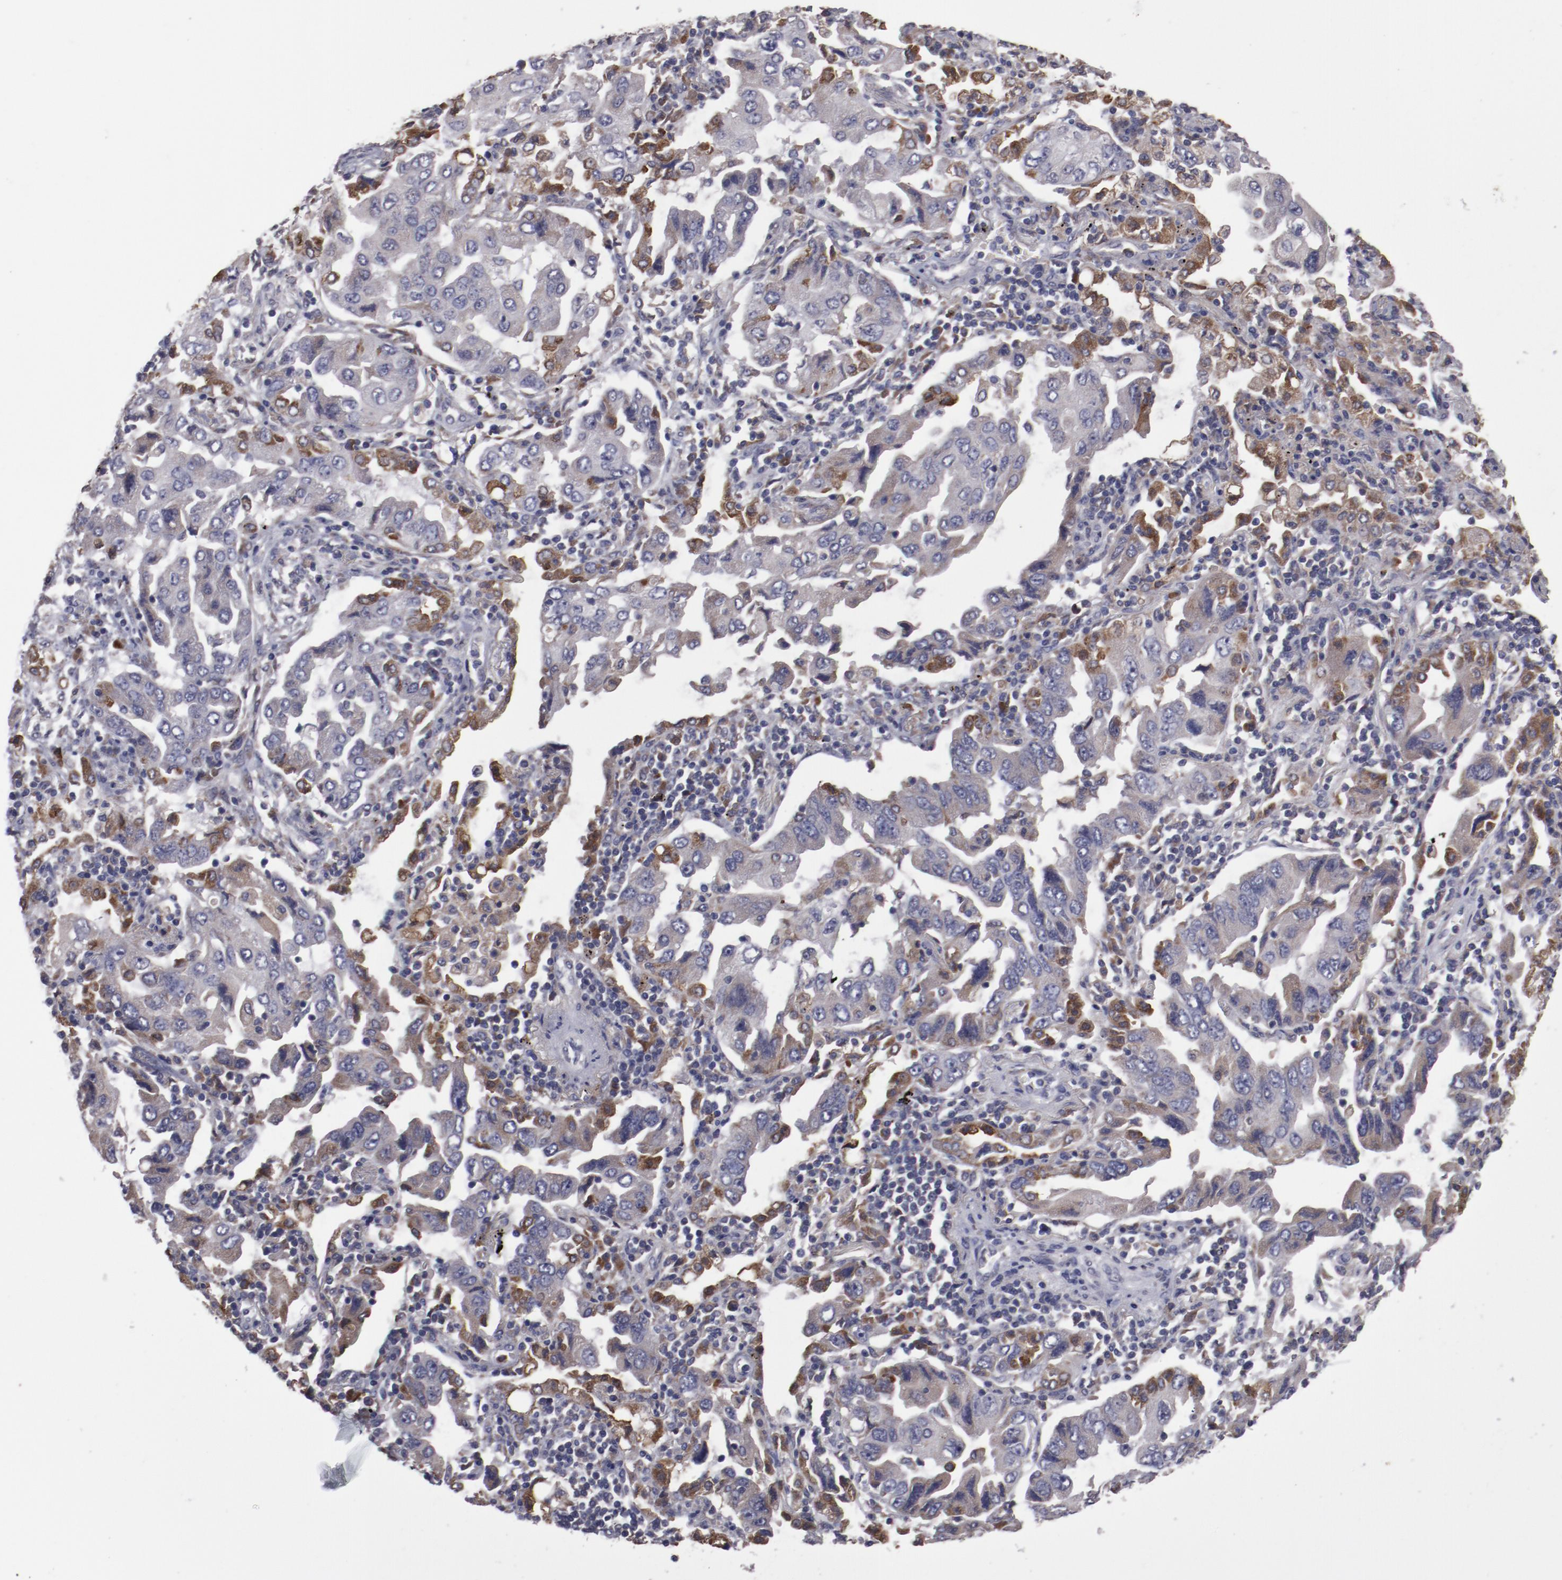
{"staining": {"intensity": "weak", "quantity": "<25%", "location": "cytoplasmic/membranous"}, "tissue": "lung cancer", "cell_type": "Tumor cells", "image_type": "cancer", "snomed": [{"axis": "morphology", "description": "Adenocarcinoma, NOS"}, {"axis": "topography", "description": "Lung"}], "caption": "Human lung cancer stained for a protein using IHC exhibits no staining in tumor cells.", "gene": "IL12A", "patient": {"sex": "female", "age": 65}}